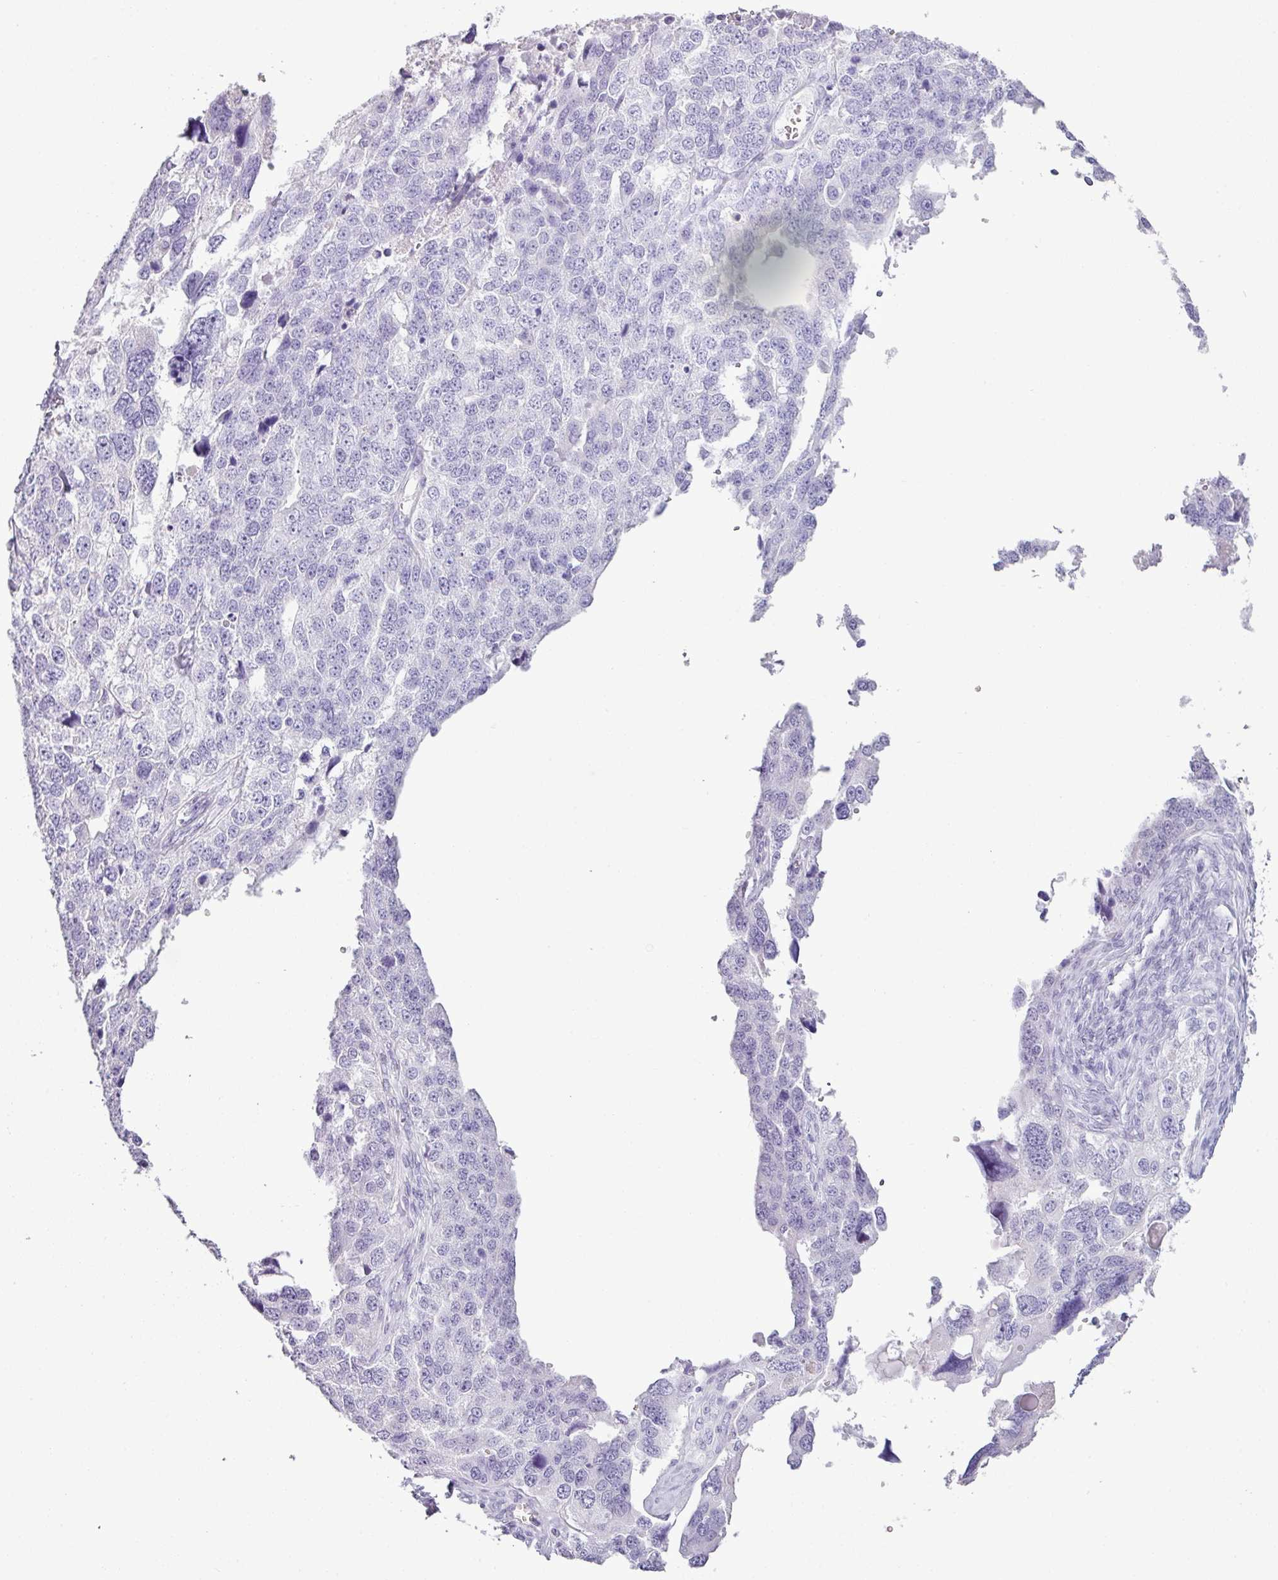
{"staining": {"intensity": "negative", "quantity": "none", "location": "none"}, "tissue": "ovarian cancer", "cell_type": "Tumor cells", "image_type": "cancer", "snomed": [{"axis": "morphology", "description": "Cystadenocarcinoma, serous, NOS"}, {"axis": "topography", "description": "Ovary"}], "caption": "Immunohistochemistry of ovarian serous cystadenocarcinoma exhibits no expression in tumor cells.", "gene": "SCT", "patient": {"sex": "female", "age": 76}}